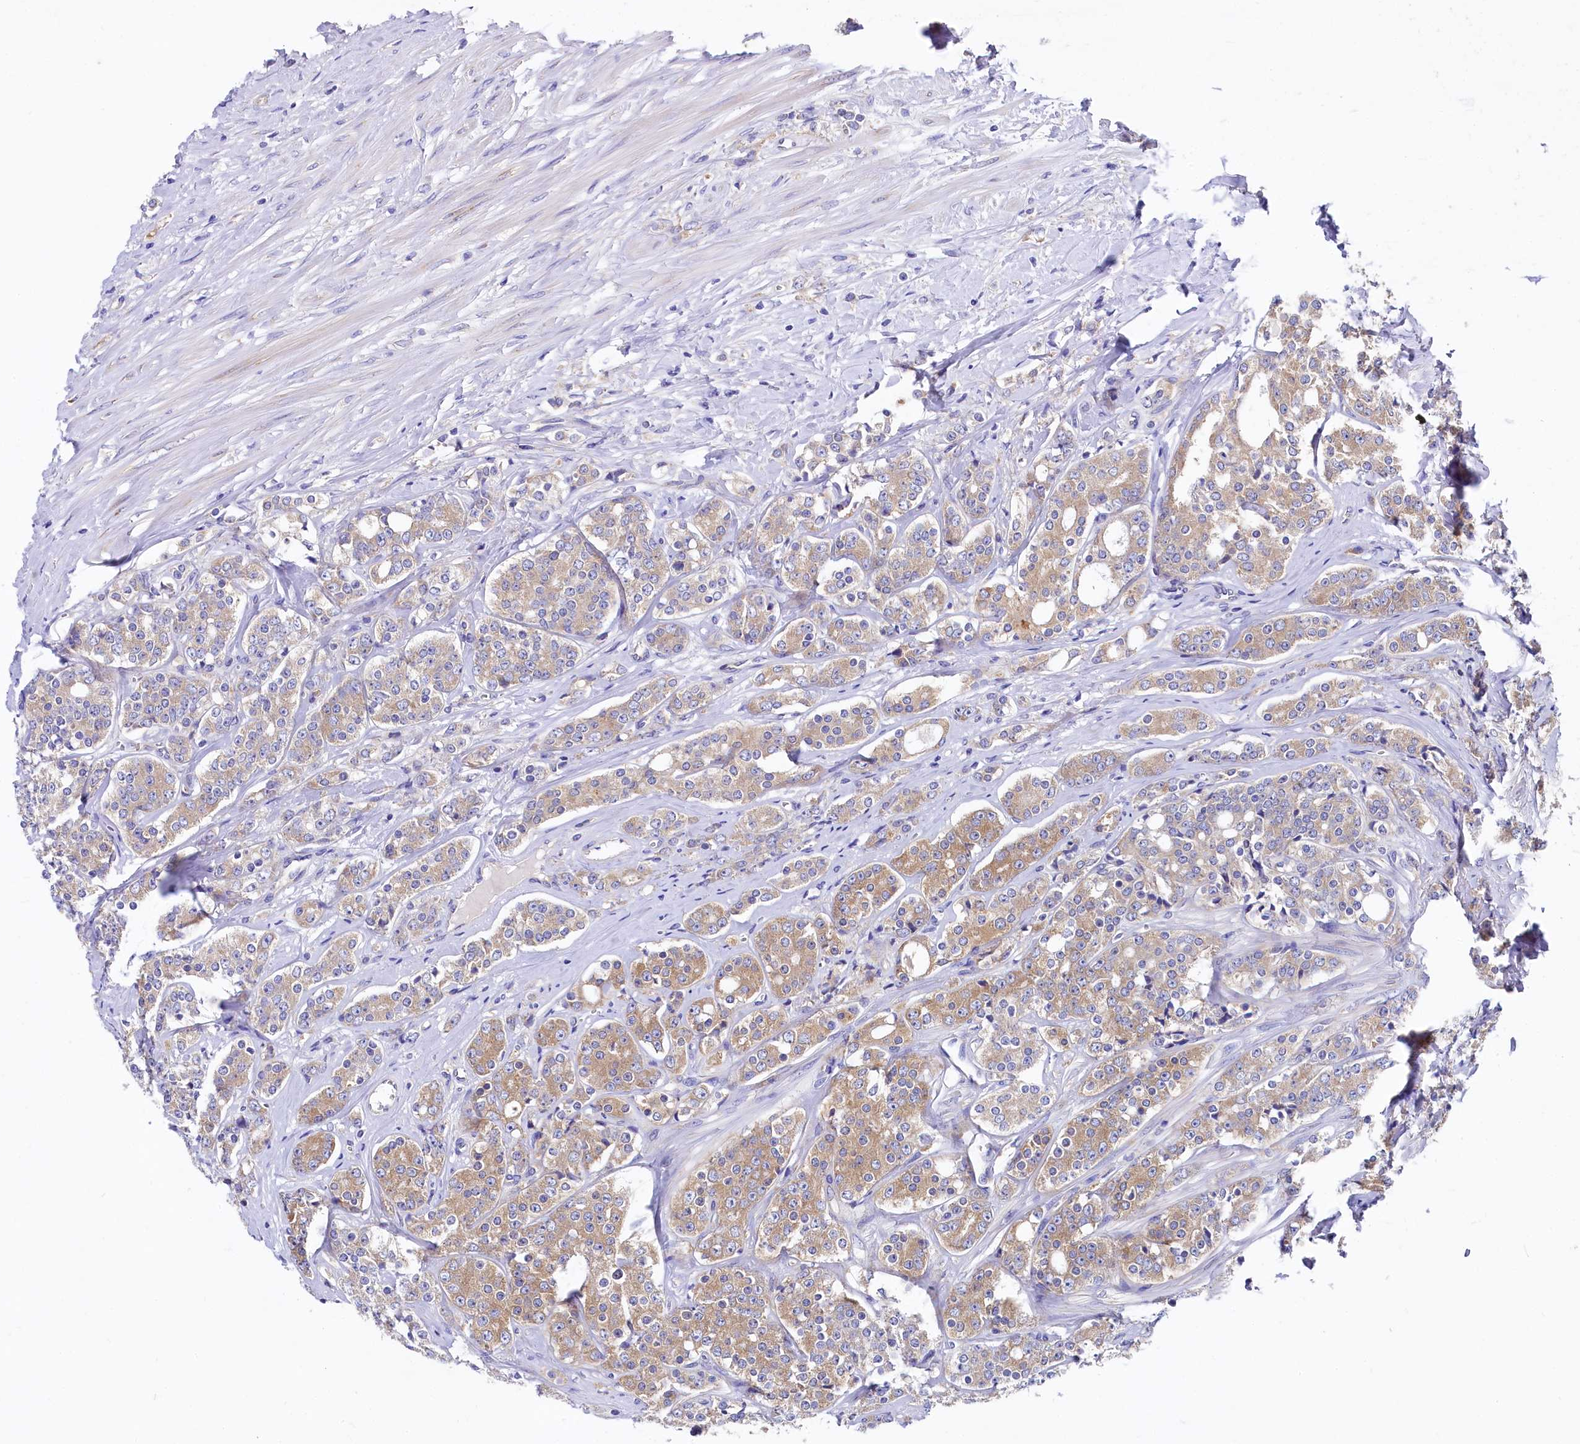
{"staining": {"intensity": "moderate", "quantity": ">75%", "location": "cytoplasmic/membranous"}, "tissue": "prostate cancer", "cell_type": "Tumor cells", "image_type": "cancer", "snomed": [{"axis": "morphology", "description": "Adenocarcinoma, High grade"}, {"axis": "topography", "description": "Prostate"}], "caption": "Immunohistochemistry (IHC) of prostate adenocarcinoma (high-grade) displays medium levels of moderate cytoplasmic/membranous staining in approximately >75% of tumor cells.", "gene": "QARS1", "patient": {"sex": "male", "age": 62}}